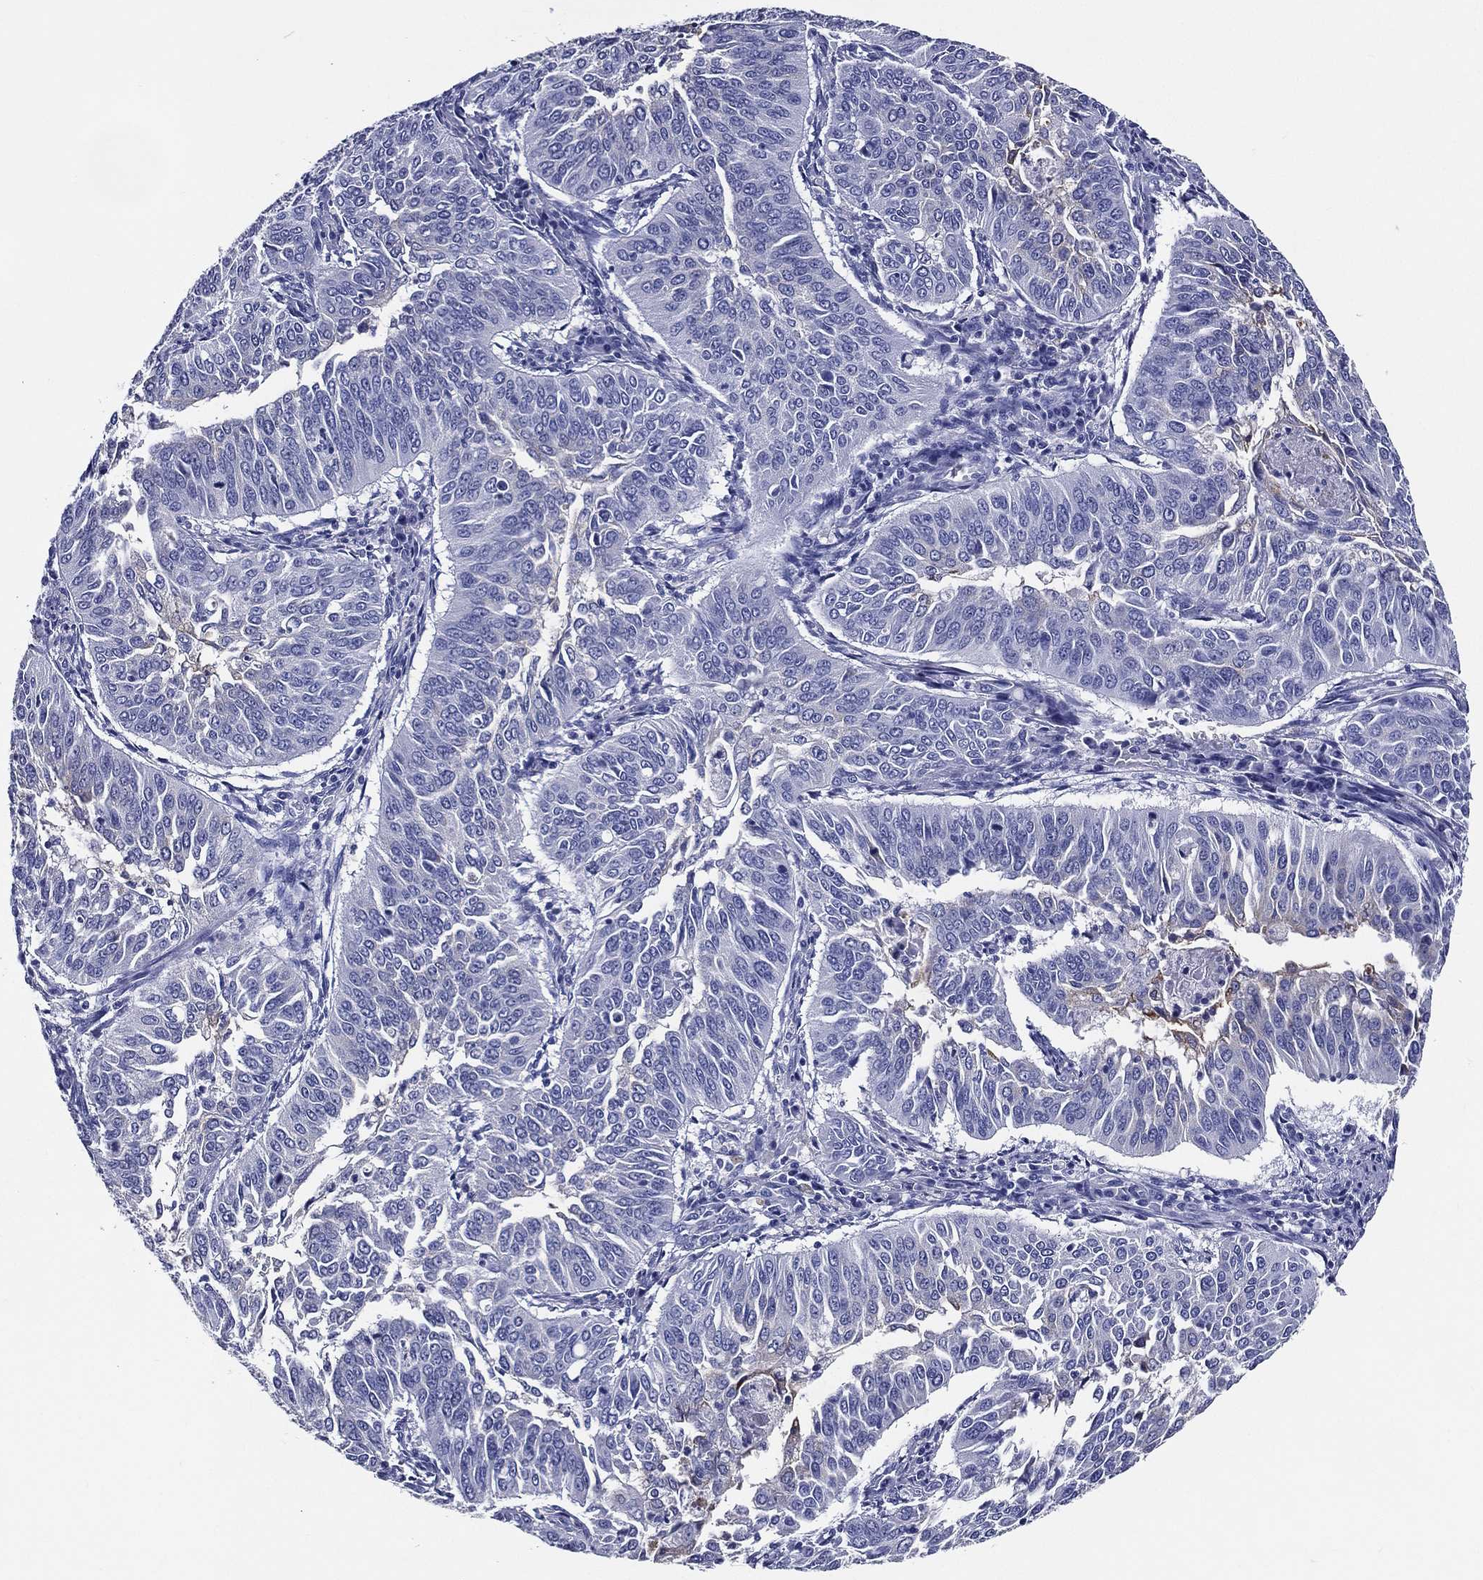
{"staining": {"intensity": "negative", "quantity": "none", "location": "none"}, "tissue": "cervical cancer", "cell_type": "Tumor cells", "image_type": "cancer", "snomed": [{"axis": "morphology", "description": "Normal tissue, NOS"}, {"axis": "morphology", "description": "Squamous cell carcinoma, NOS"}, {"axis": "topography", "description": "Cervix"}], "caption": "This is a histopathology image of immunohistochemistry staining of squamous cell carcinoma (cervical), which shows no expression in tumor cells.", "gene": "ACE2", "patient": {"sex": "female", "age": 39}}